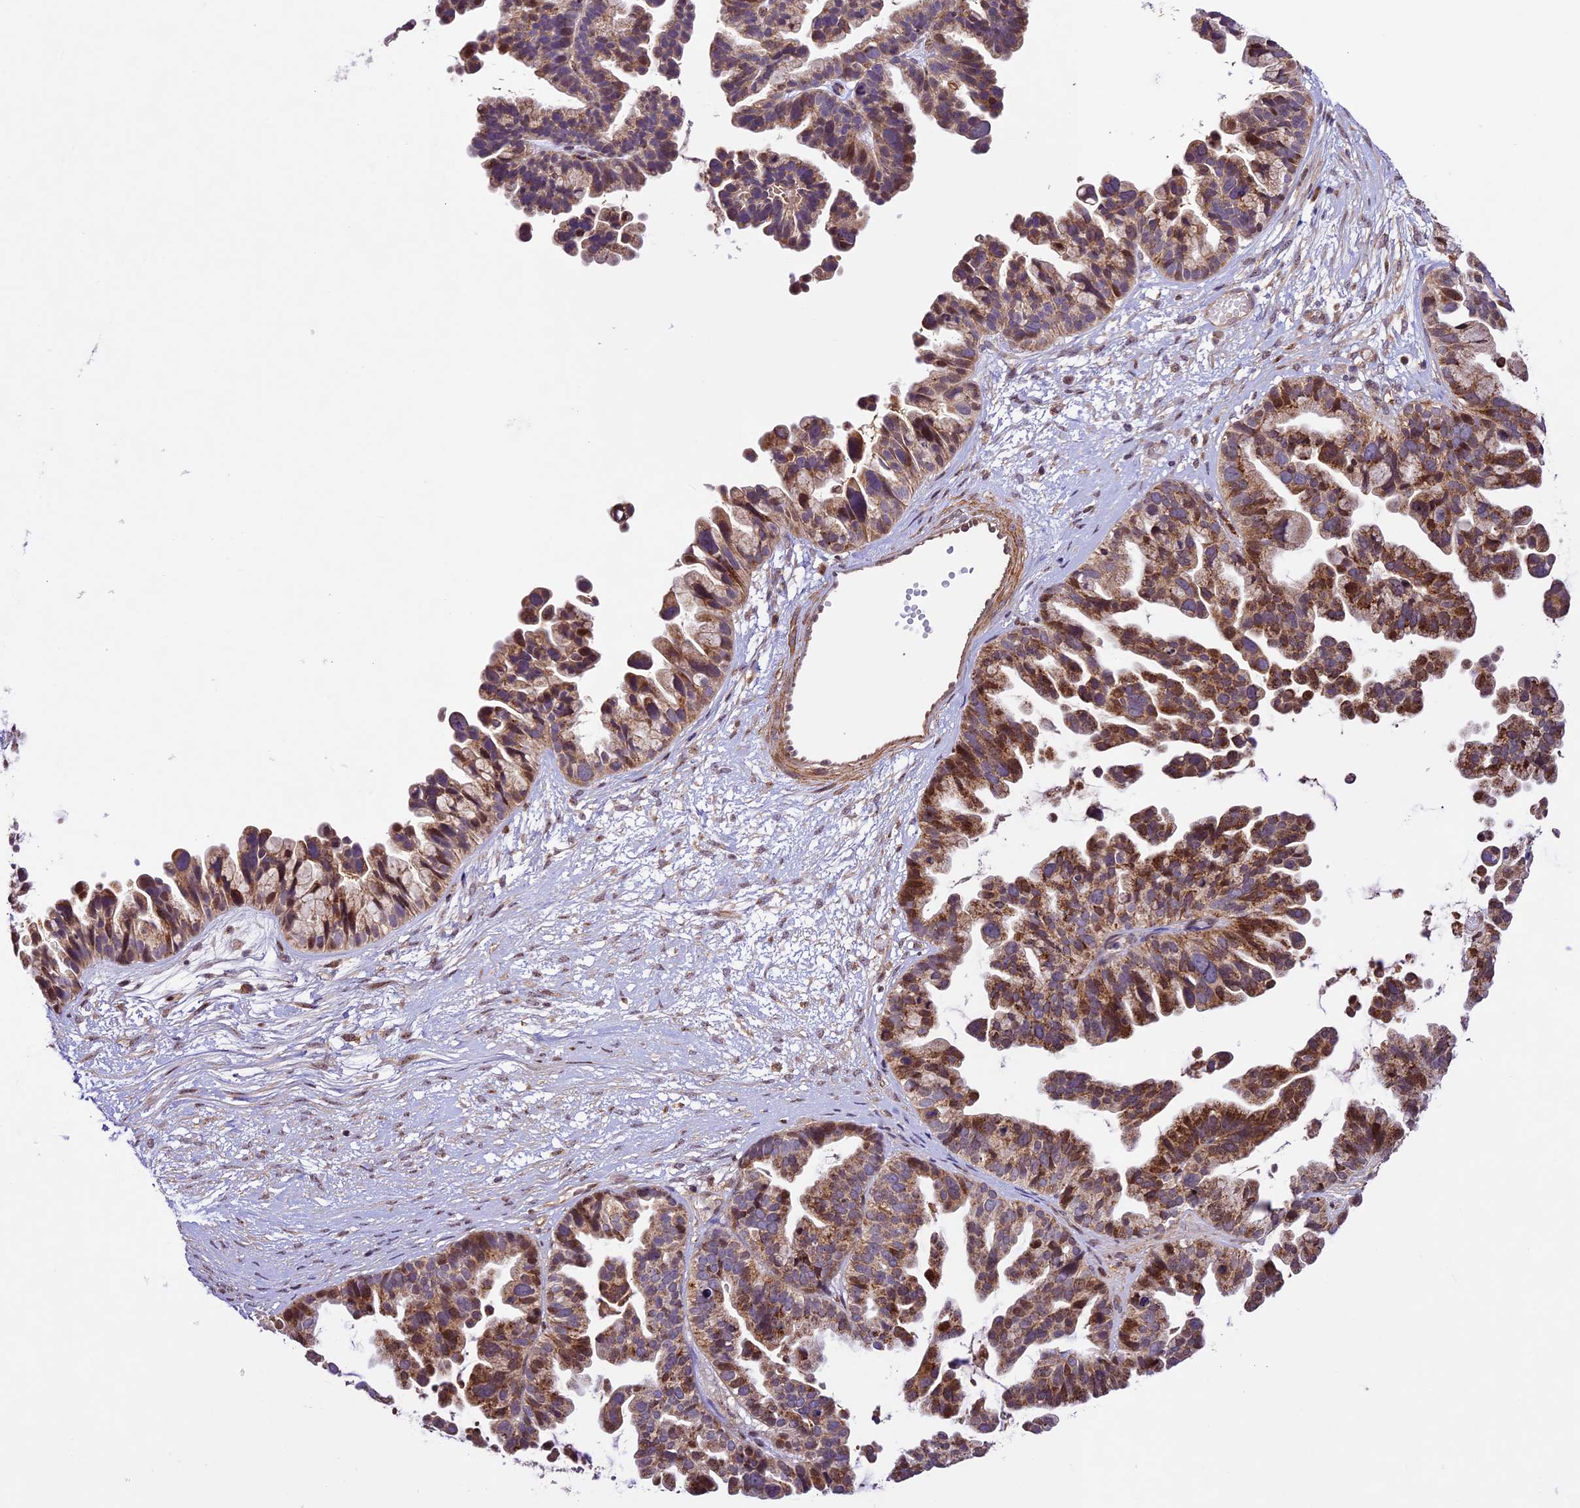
{"staining": {"intensity": "moderate", "quantity": ">75%", "location": "cytoplasmic/membranous,nuclear"}, "tissue": "ovarian cancer", "cell_type": "Tumor cells", "image_type": "cancer", "snomed": [{"axis": "morphology", "description": "Cystadenocarcinoma, serous, NOS"}, {"axis": "topography", "description": "Ovary"}], "caption": "IHC of serous cystadenocarcinoma (ovarian) demonstrates medium levels of moderate cytoplasmic/membranous and nuclear expression in about >75% of tumor cells.", "gene": "CCSER1", "patient": {"sex": "female", "age": 56}}